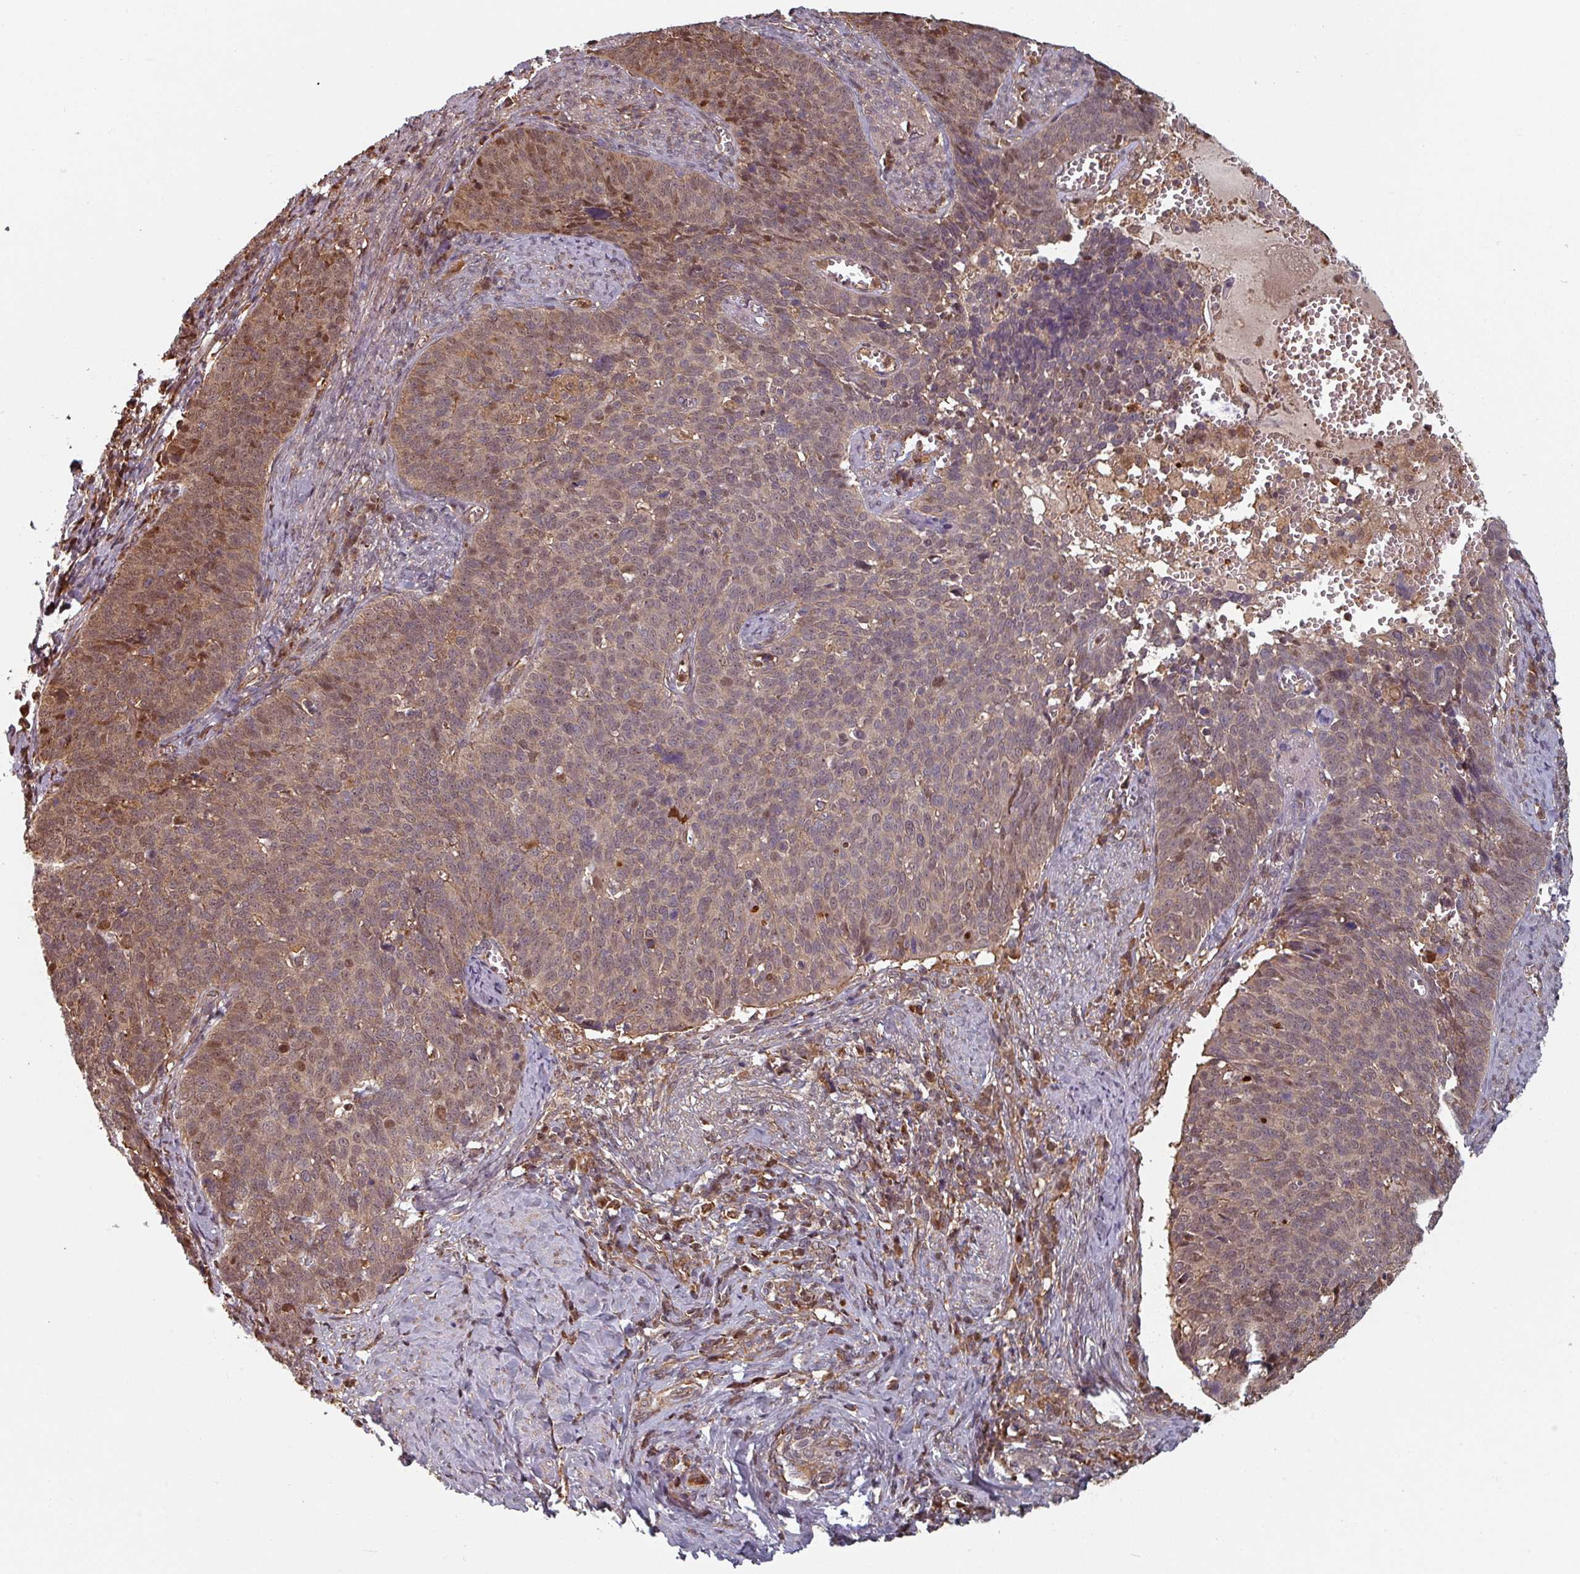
{"staining": {"intensity": "moderate", "quantity": "25%-75%", "location": "cytoplasmic/membranous,nuclear"}, "tissue": "cervical cancer", "cell_type": "Tumor cells", "image_type": "cancer", "snomed": [{"axis": "morphology", "description": "Normal tissue, NOS"}, {"axis": "morphology", "description": "Squamous cell carcinoma, NOS"}, {"axis": "topography", "description": "Cervix"}], "caption": "A brown stain labels moderate cytoplasmic/membranous and nuclear staining of a protein in squamous cell carcinoma (cervical) tumor cells.", "gene": "EID1", "patient": {"sex": "female", "age": 39}}